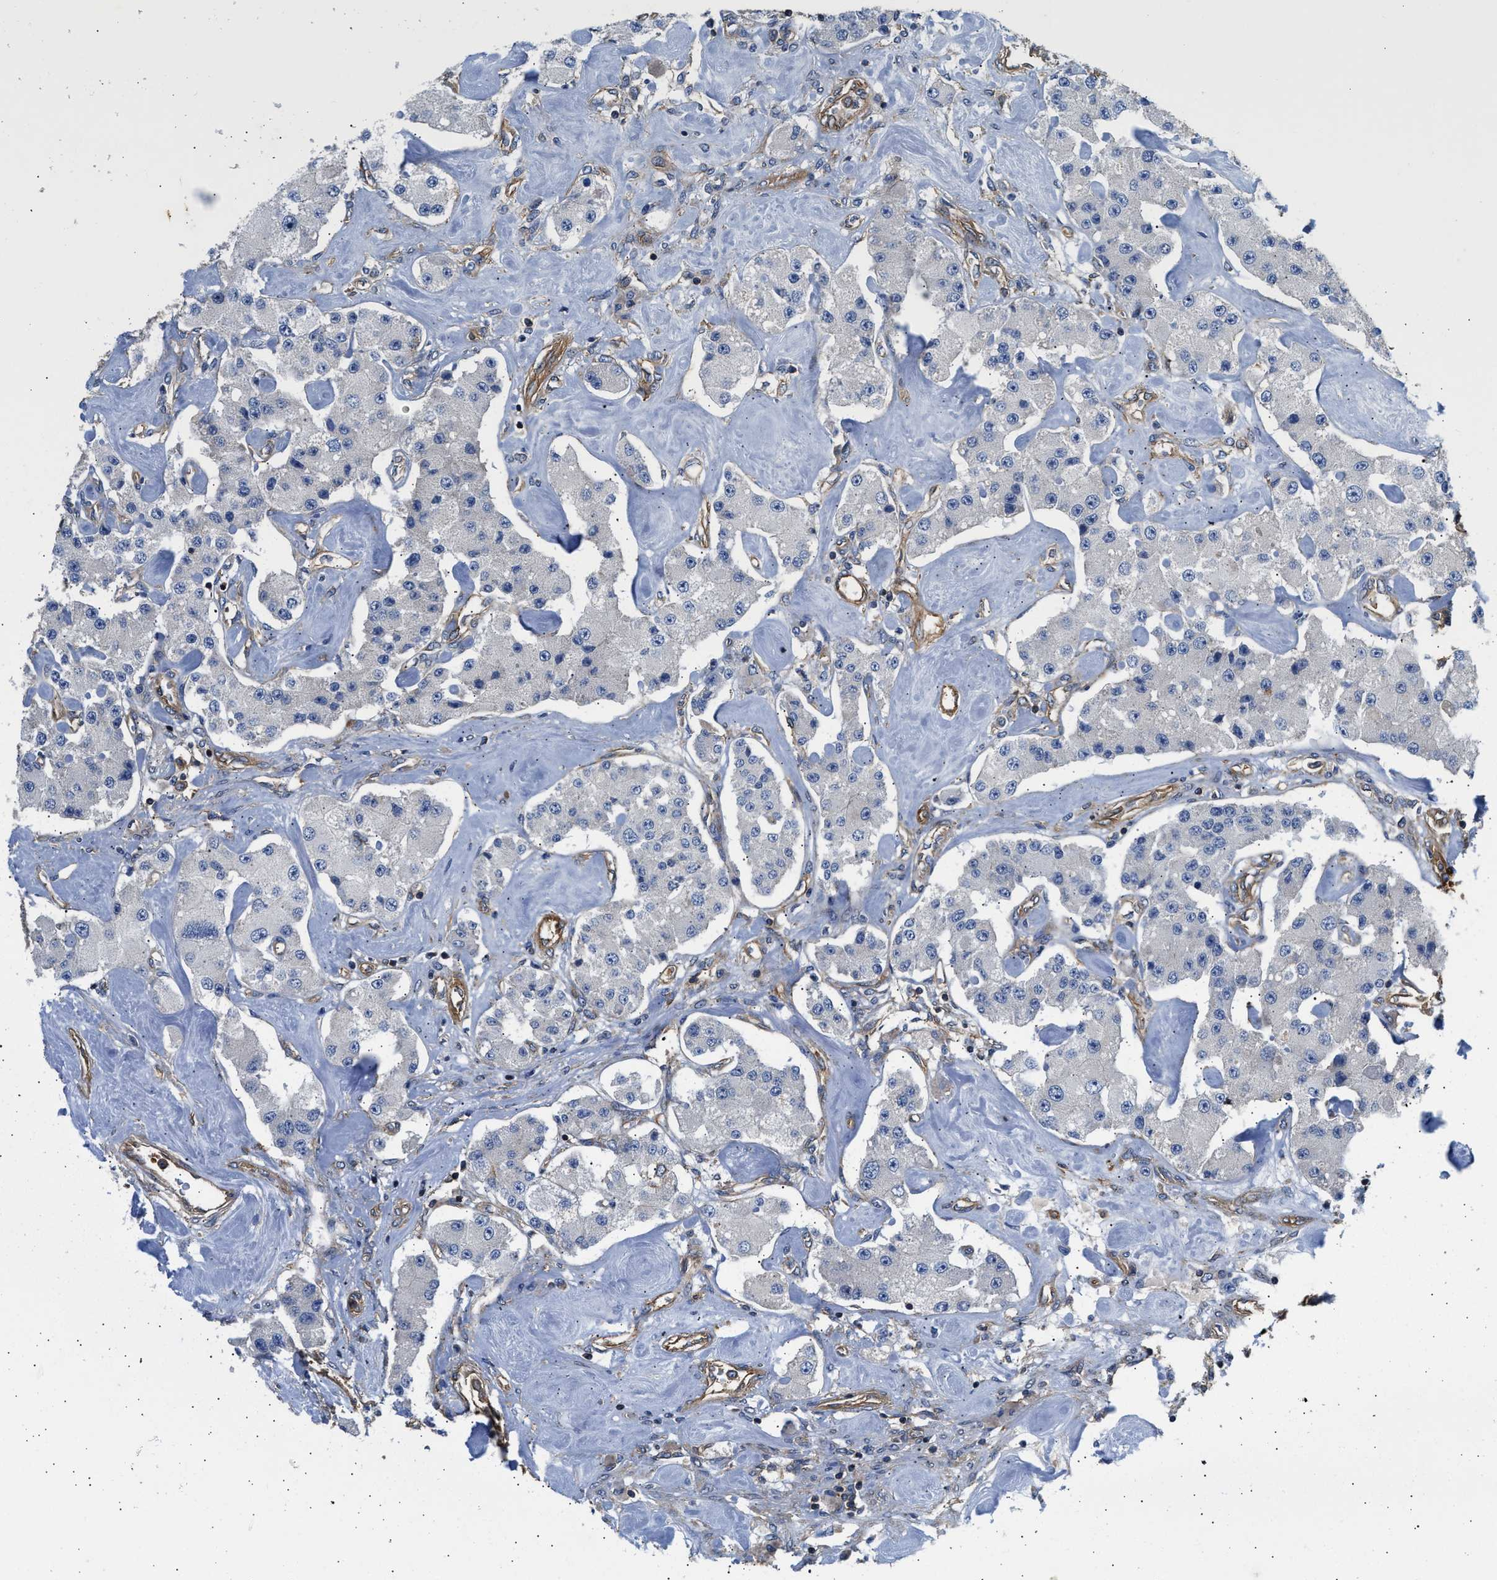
{"staining": {"intensity": "negative", "quantity": "none", "location": "none"}, "tissue": "carcinoid", "cell_type": "Tumor cells", "image_type": "cancer", "snomed": [{"axis": "morphology", "description": "Carcinoid, malignant, NOS"}, {"axis": "topography", "description": "Pancreas"}], "caption": "Tumor cells are negative for brown protein staining in carcinoid (malignant). (DAB (3,3'-diaminobenzidine) immunohistochemistry (IHC) with hematoxylin counter stain).", "gene": "SAMD9L", "patient": {"sex": "male", "age": 41}}